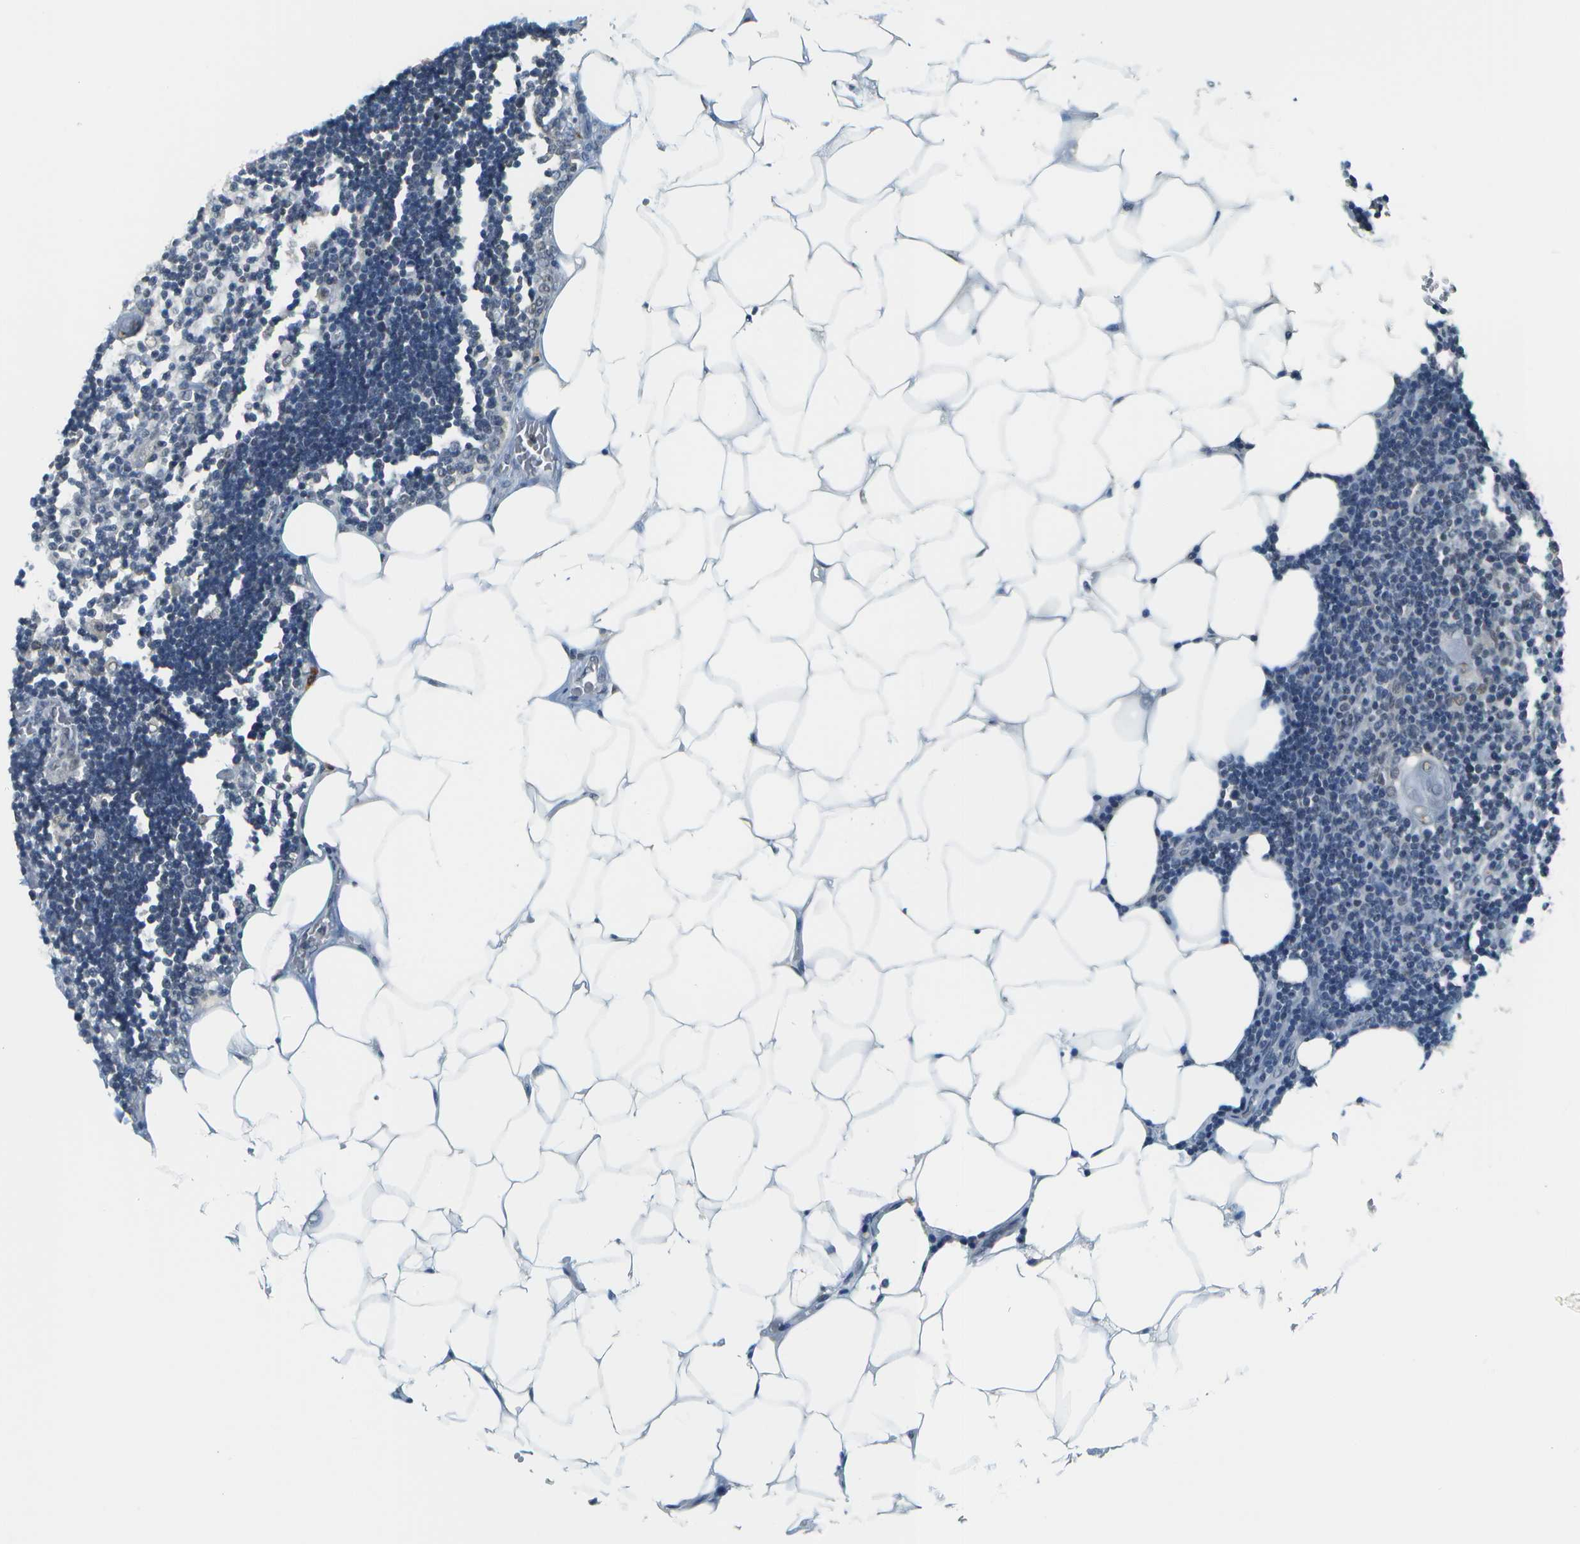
{"staining": {"intensity": "weak", "quantity": "<25%", "location": "nuclear"}, "tissue": "lymph node", "cell_type": "Non-germinal center cells", "image_type": "normal", "snomed": [{"axis": "morphology", "description": "Normal tissue, NOS"}, {"axis": "topography", "description": "Lymph node"}], "caption": "This micrograph is of unremarkable lymph node stained with immunohistochemistry (IHC) to label a protein in brown with the nuclei are counter-stained blue. There is no staining in non-germinal center cells. (DAB IHC, high magnification).", "gene": "ABL2", "patient": {"sex": "male", "age": 33}}